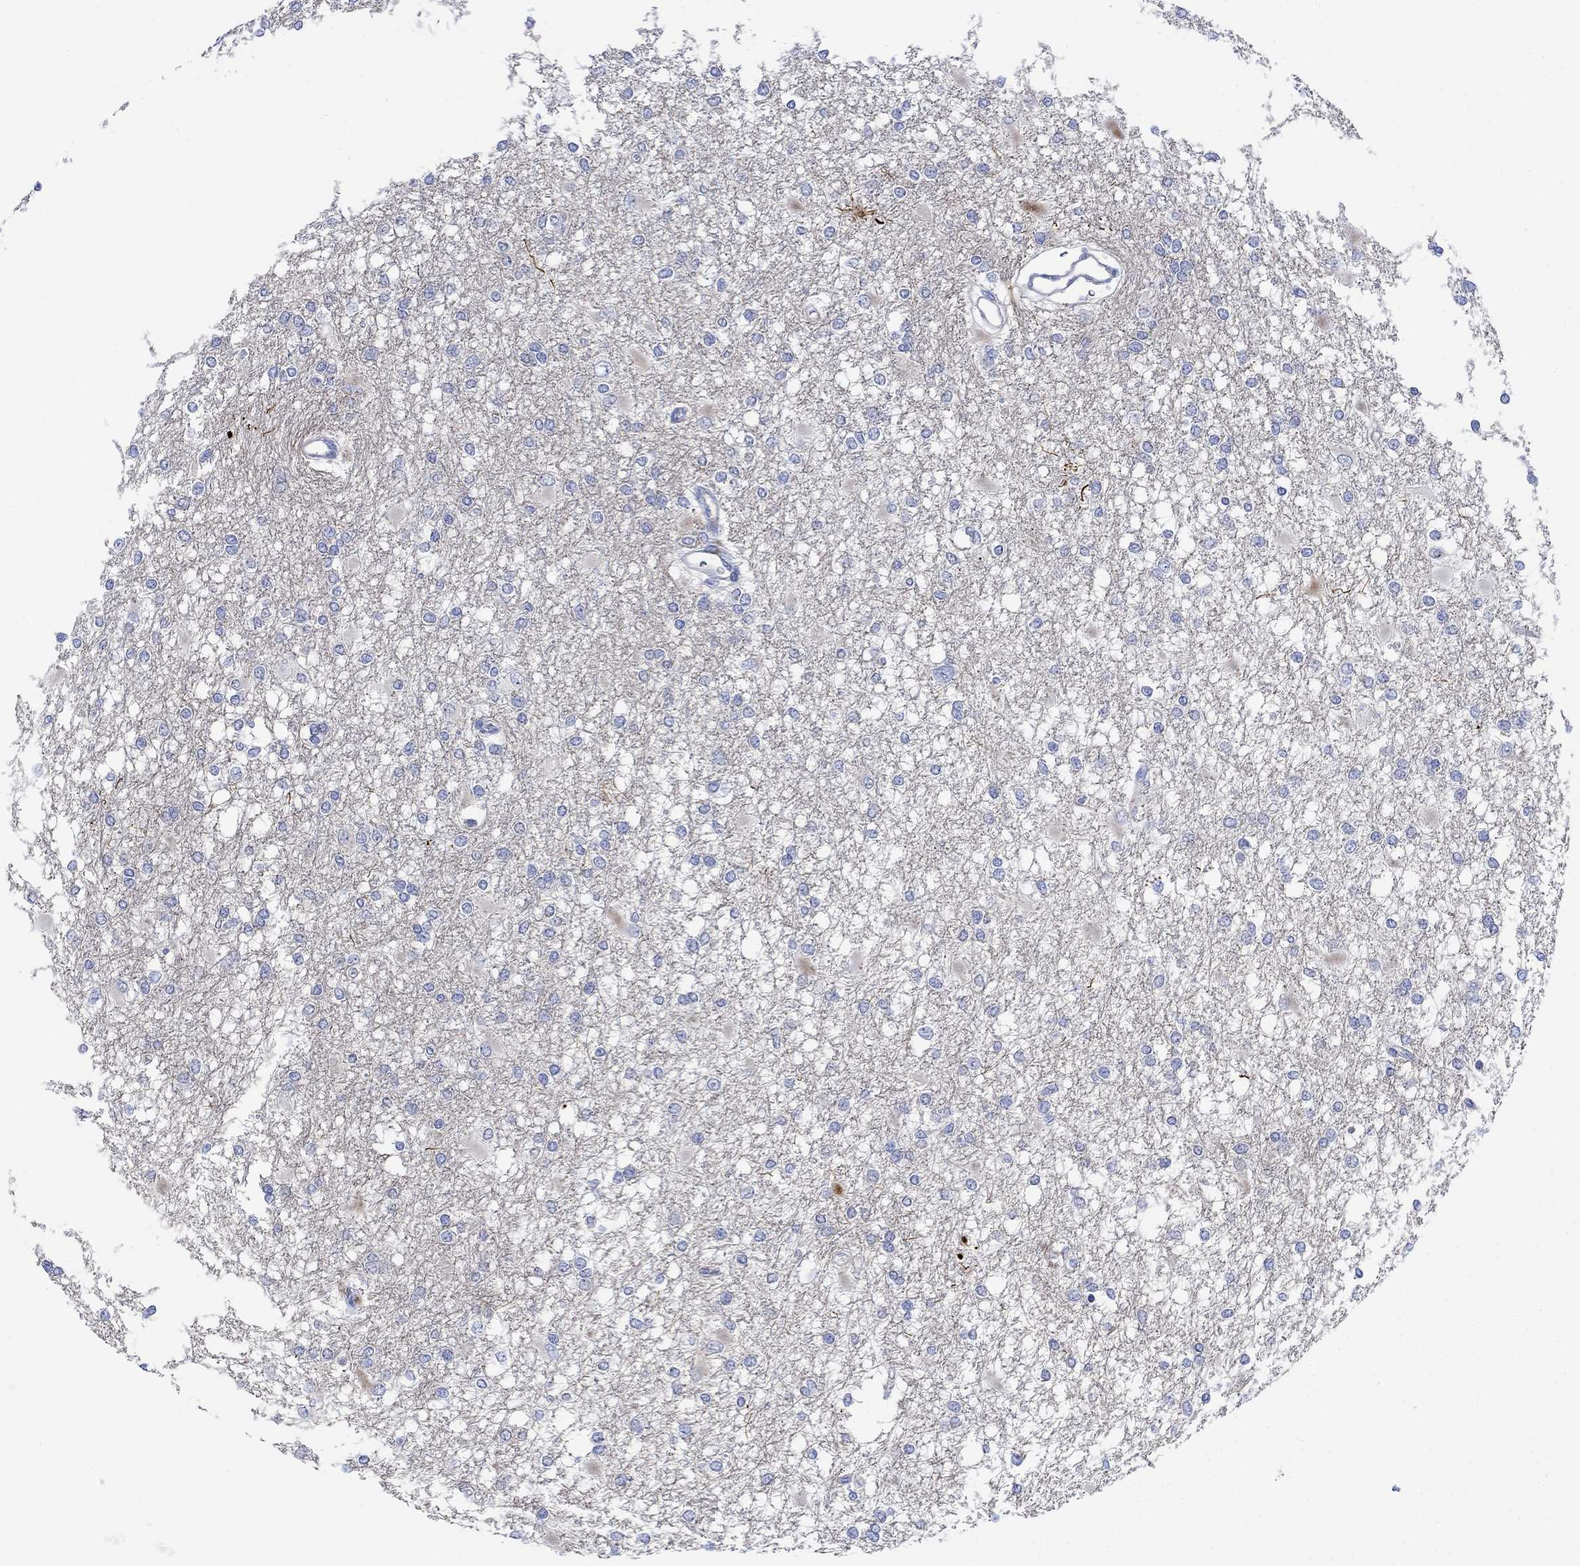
{"staining": {"intensity": "negative", "quantity": "none", "location": "none"}, "tissue": "glioma", "cell_type": "Tumor cells", "image_type": "cancer", "snomed": [{"axis": "morphology", "description": "Glioma, malignant, High grade"}, {"axis": "topography", "description": "Cerebral cortex"}], "caption": "There is no significant positivity in tumor cells of malignant glioma (high-grade).", "gene": "ARSK", "patient": {"sex": "male", "age": 79}}